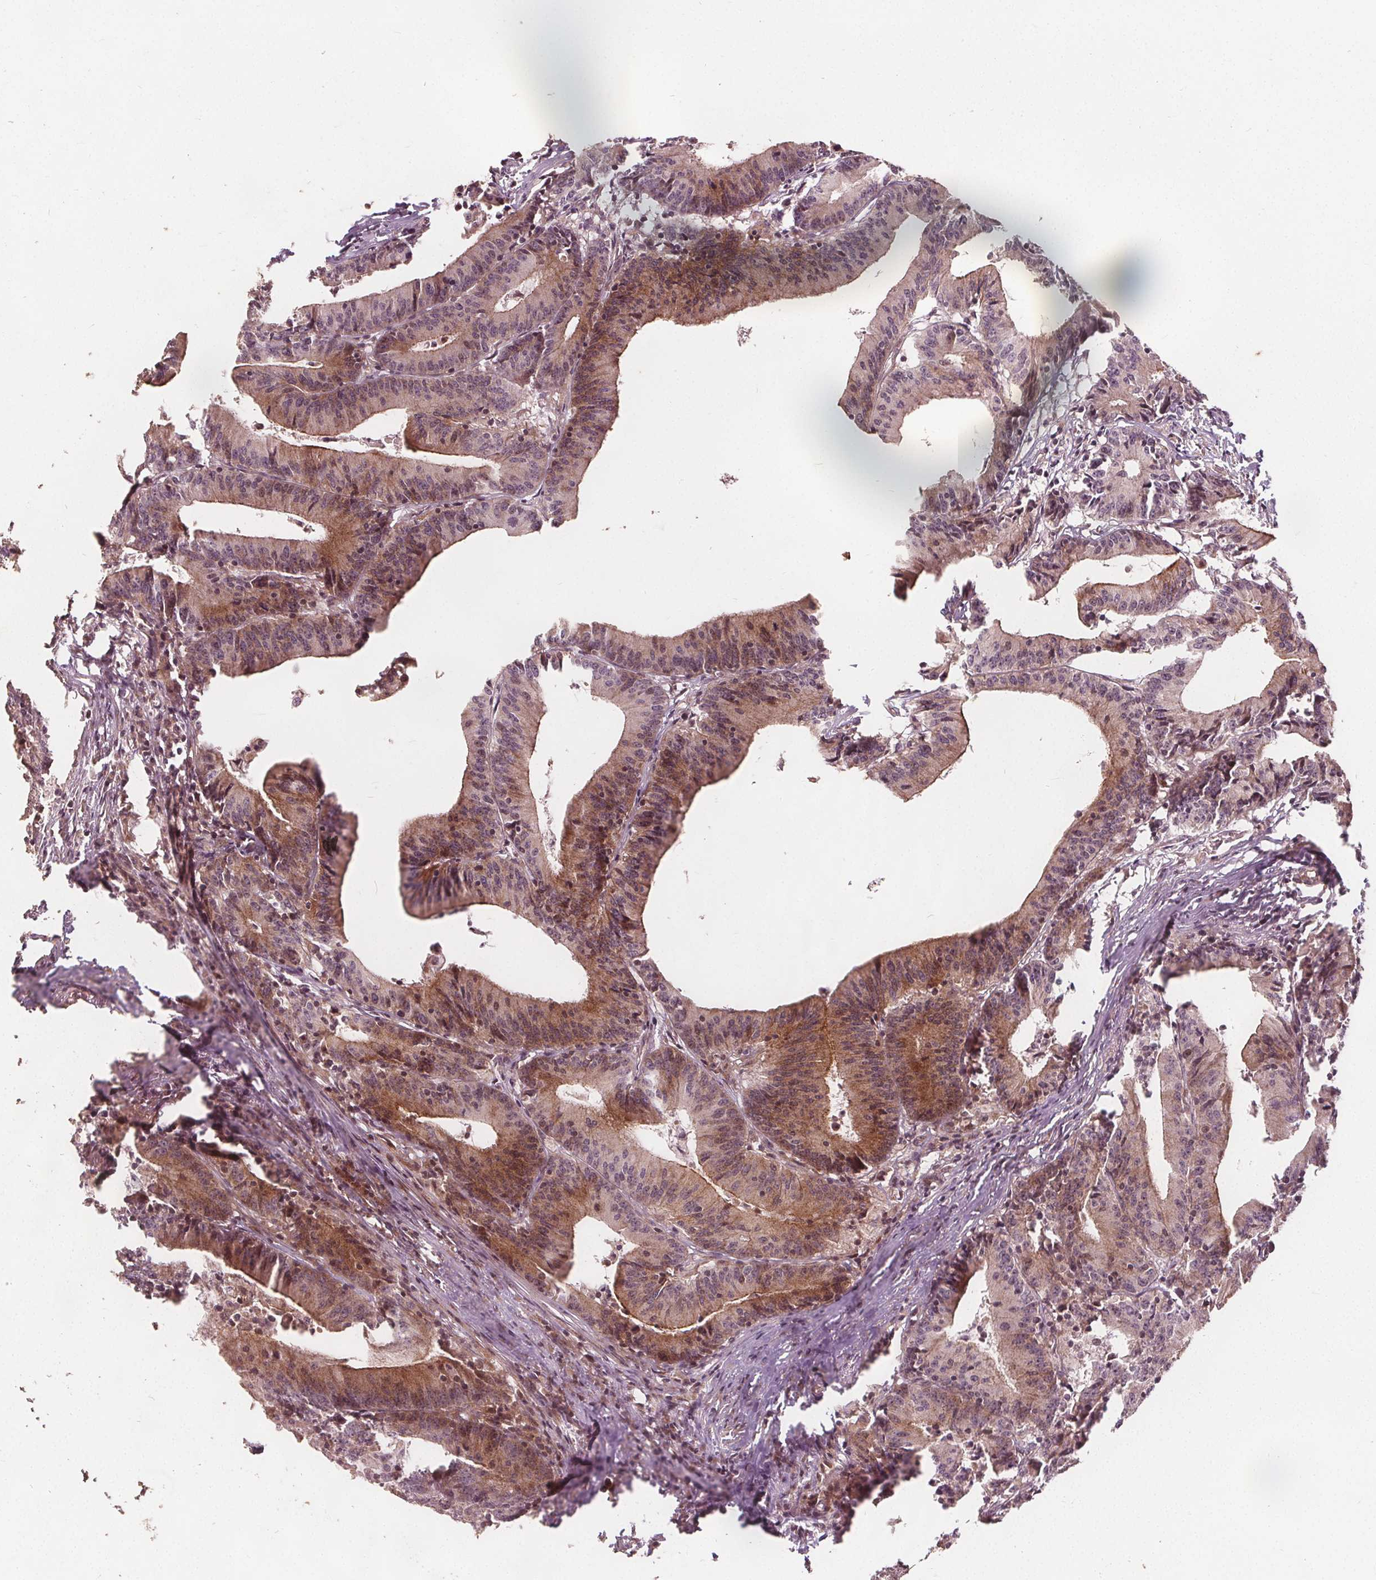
{"staining": {"intensity": "moderate", "quantity": ">75%", "location": "cytoplasmic/membranous,nuclear"}, "tissue": "colorectal cancer", "cell_type": "Tumor cells", "image_type": "cancer", "snomed": [{"axis": "morphology", "description": "Adenocarcinoma, NOS"}, {"axis": "topography", "description": "Colon"}], "caption": "Immunohistochemical staining of human adenocarcinoma (colorectal) demonstrates moderate cytoplasmic/membranous and nuclear protein positivity in about >75% of tumor cells. (IHC, brightfield microscopy, high magnification).", "gene": "PTPRT", "patient": {"sex": "female", "age": 78}}